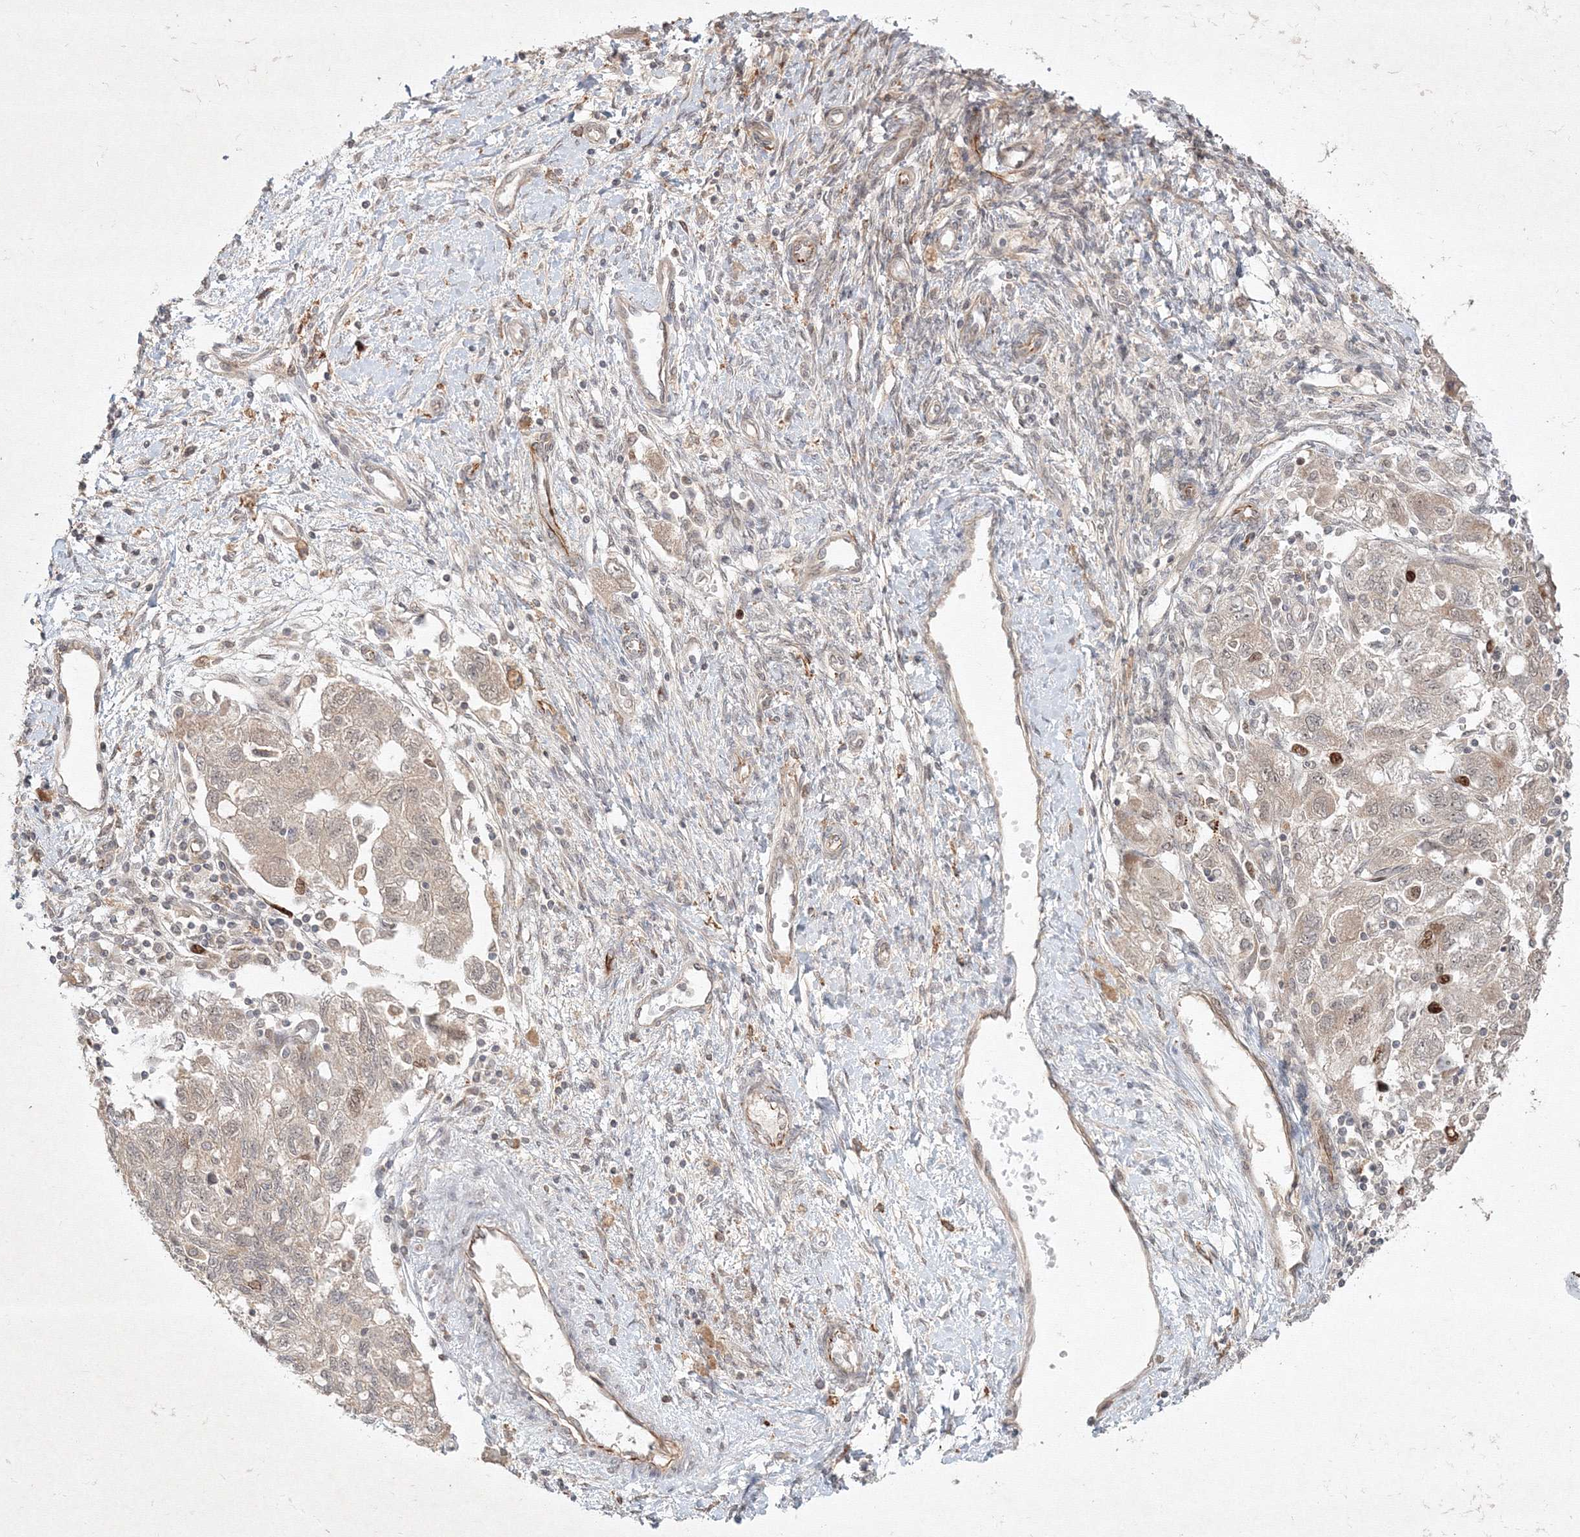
{"staining": {"intensity": "weak", "quantity": "<25%", "location": "cytoplasmic/membranous"}, "tissue": "ovarian cancer", "cell_type": "Tumor cells", "image_type": "cancer", "snomed": [{"axis": "morphology", "description": "Carcinoma, NOS"}, {"axis": "morphology", "description": "Cystadenocarcinoma, serous, NOS"}, {"axis": "topography", "description": "Ovary"}], "caption": "Tumor cells show no significant positivity in serous cystadenocarcinoma (ovarian). Nuclei are stained in blue.", "gene": "KIF20A", "patient": {"sex": "female", "age": 69}}